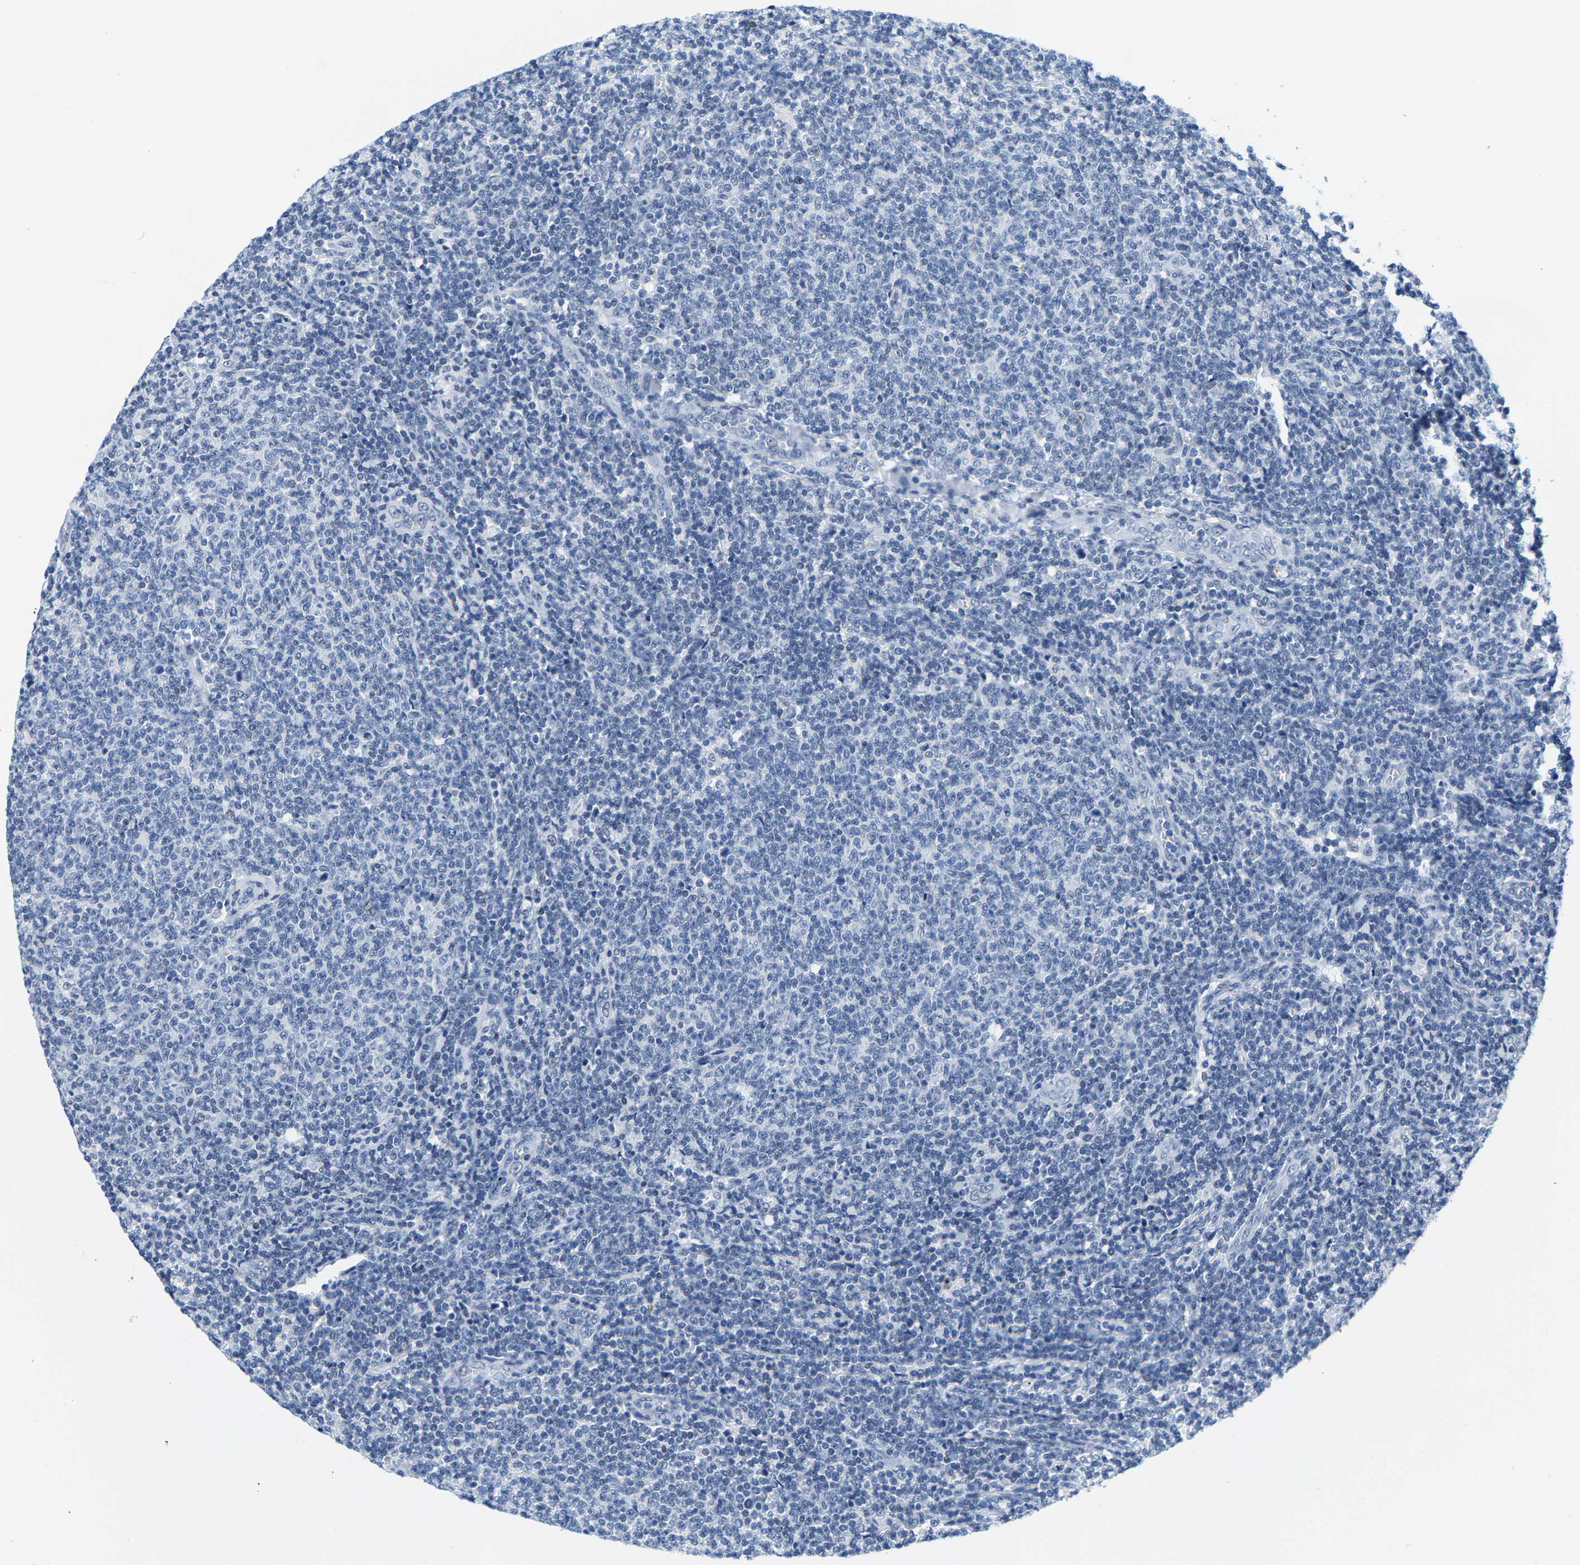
{"staining": {"intensity": "negative", "quantity": "none", "location": "none"}, "tissue": "lymphoma", "cell_type": "Tumor cells", "image_type": "cancer", "snomed": [{"axis": "morphology", "description": "Malignant lymphoma, non-Hodgkin's type, Low grade"}, {"axis": "topography", "description": "Lymph node"}], "caption": "Immunohistochemistry (IHC) photomicrograph of lymphoma stained for a protein (brown), which displays no expression in tumor cells. (DAB immunohistochemistry (IHC) with hematoxylin counter stain).", "gene": "SETD1B", "patient": {"sex": "male", "age": 66}}